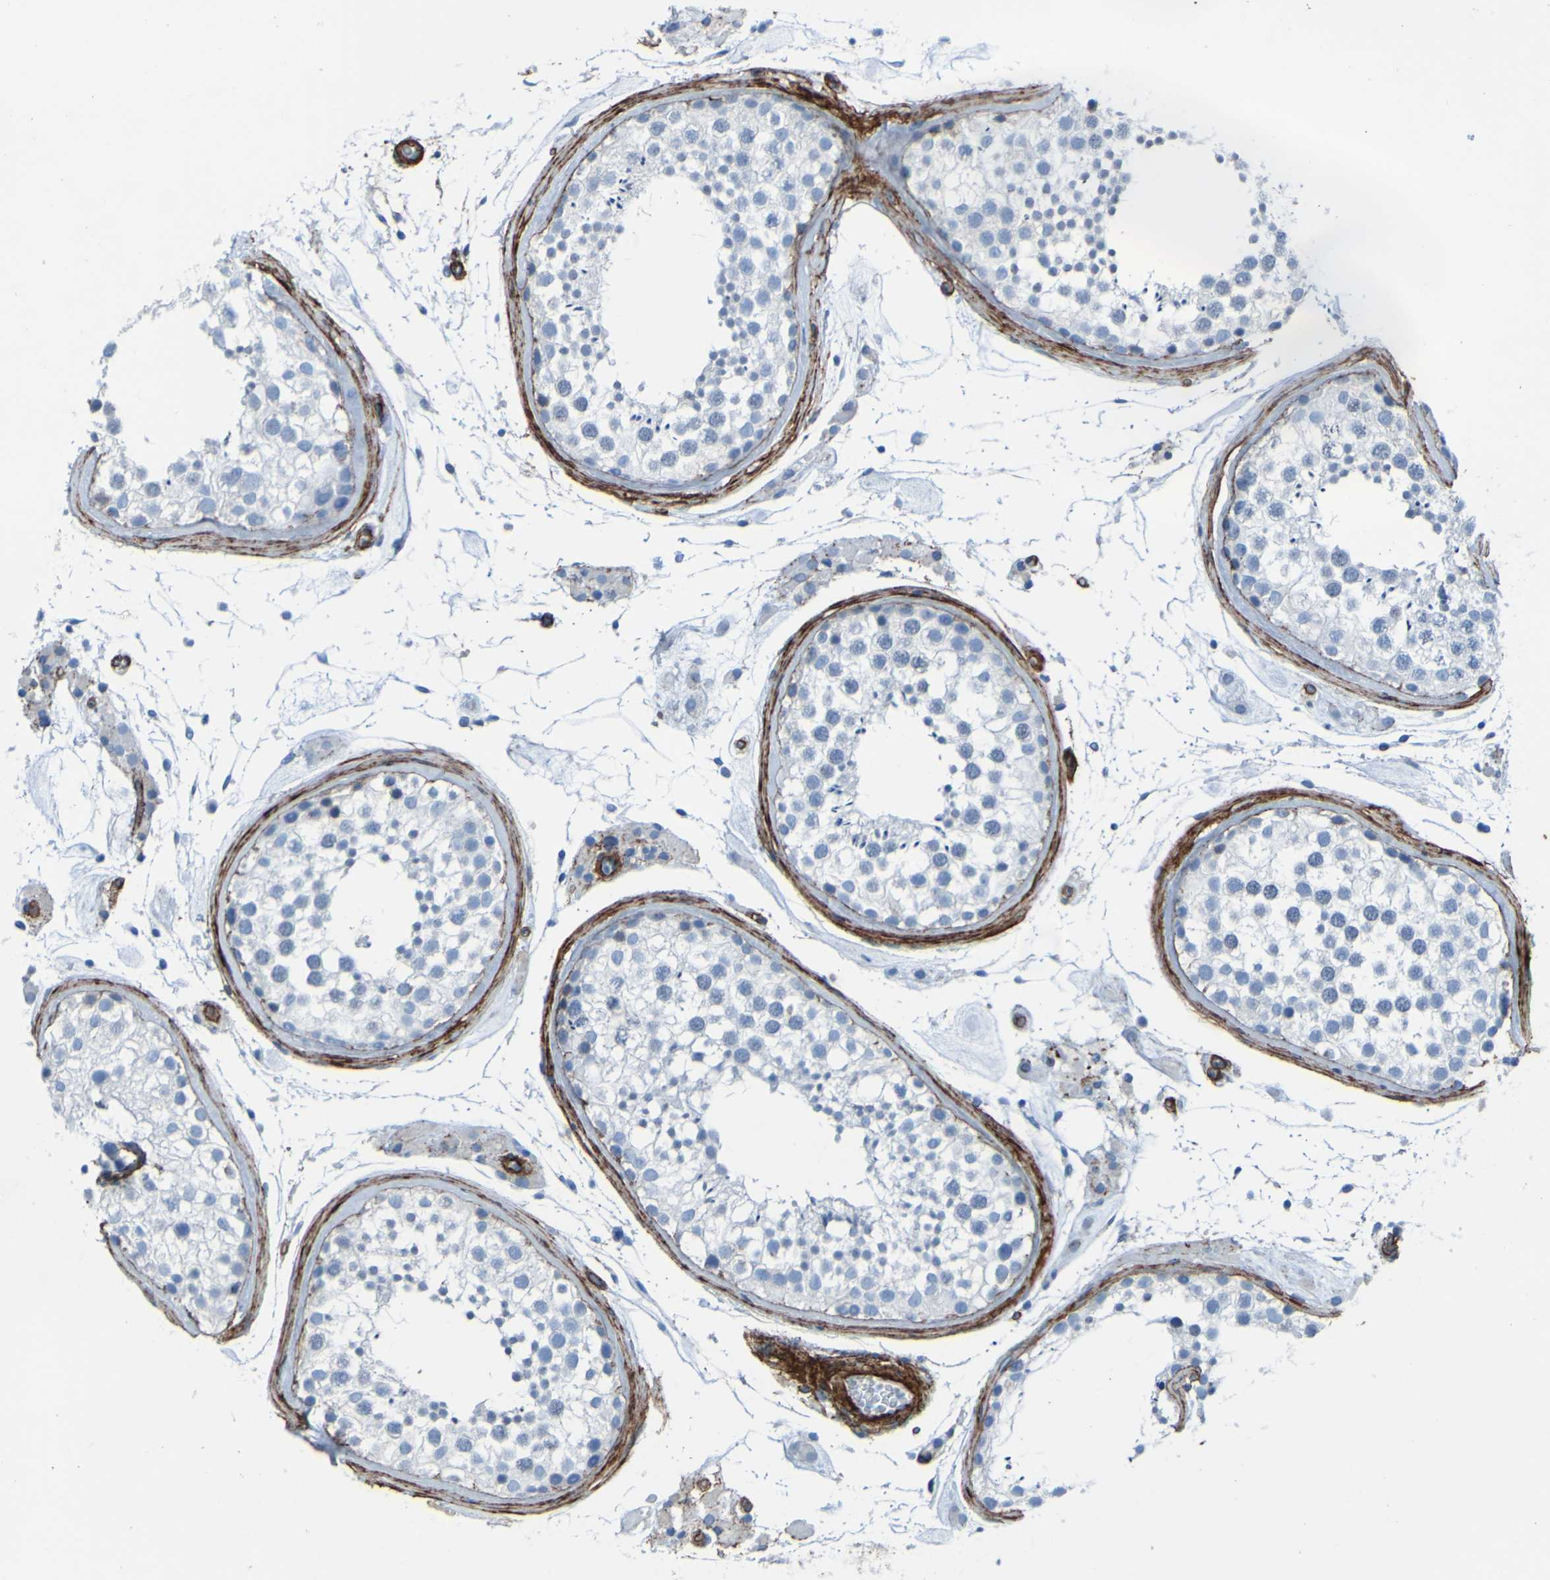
{"staining": {"intensity": "negative", "quantity": "none", "location": "none"}, "tissue": "testis", "cell_type": "Cells in seminiferous ducts", "image_type": "normal", "snomed": [{"axis": "morphology", "description": "Normal tissue, NOS"}, {"axis": "topography", "description": "Testis"}], "caption": "Immunohistochemical staining of benign testis demonstrates no significant staining in cells in seminiferous ducts. The staining was performed using DAB (3,3'-diaminobenzidine) to visualize the protein expression in brown, while the nuclei were stained in blue with hematoxylin (Magnification: 20x).", "gene": "COL4A2", "patient": {"sex": "male", "age": 46}}